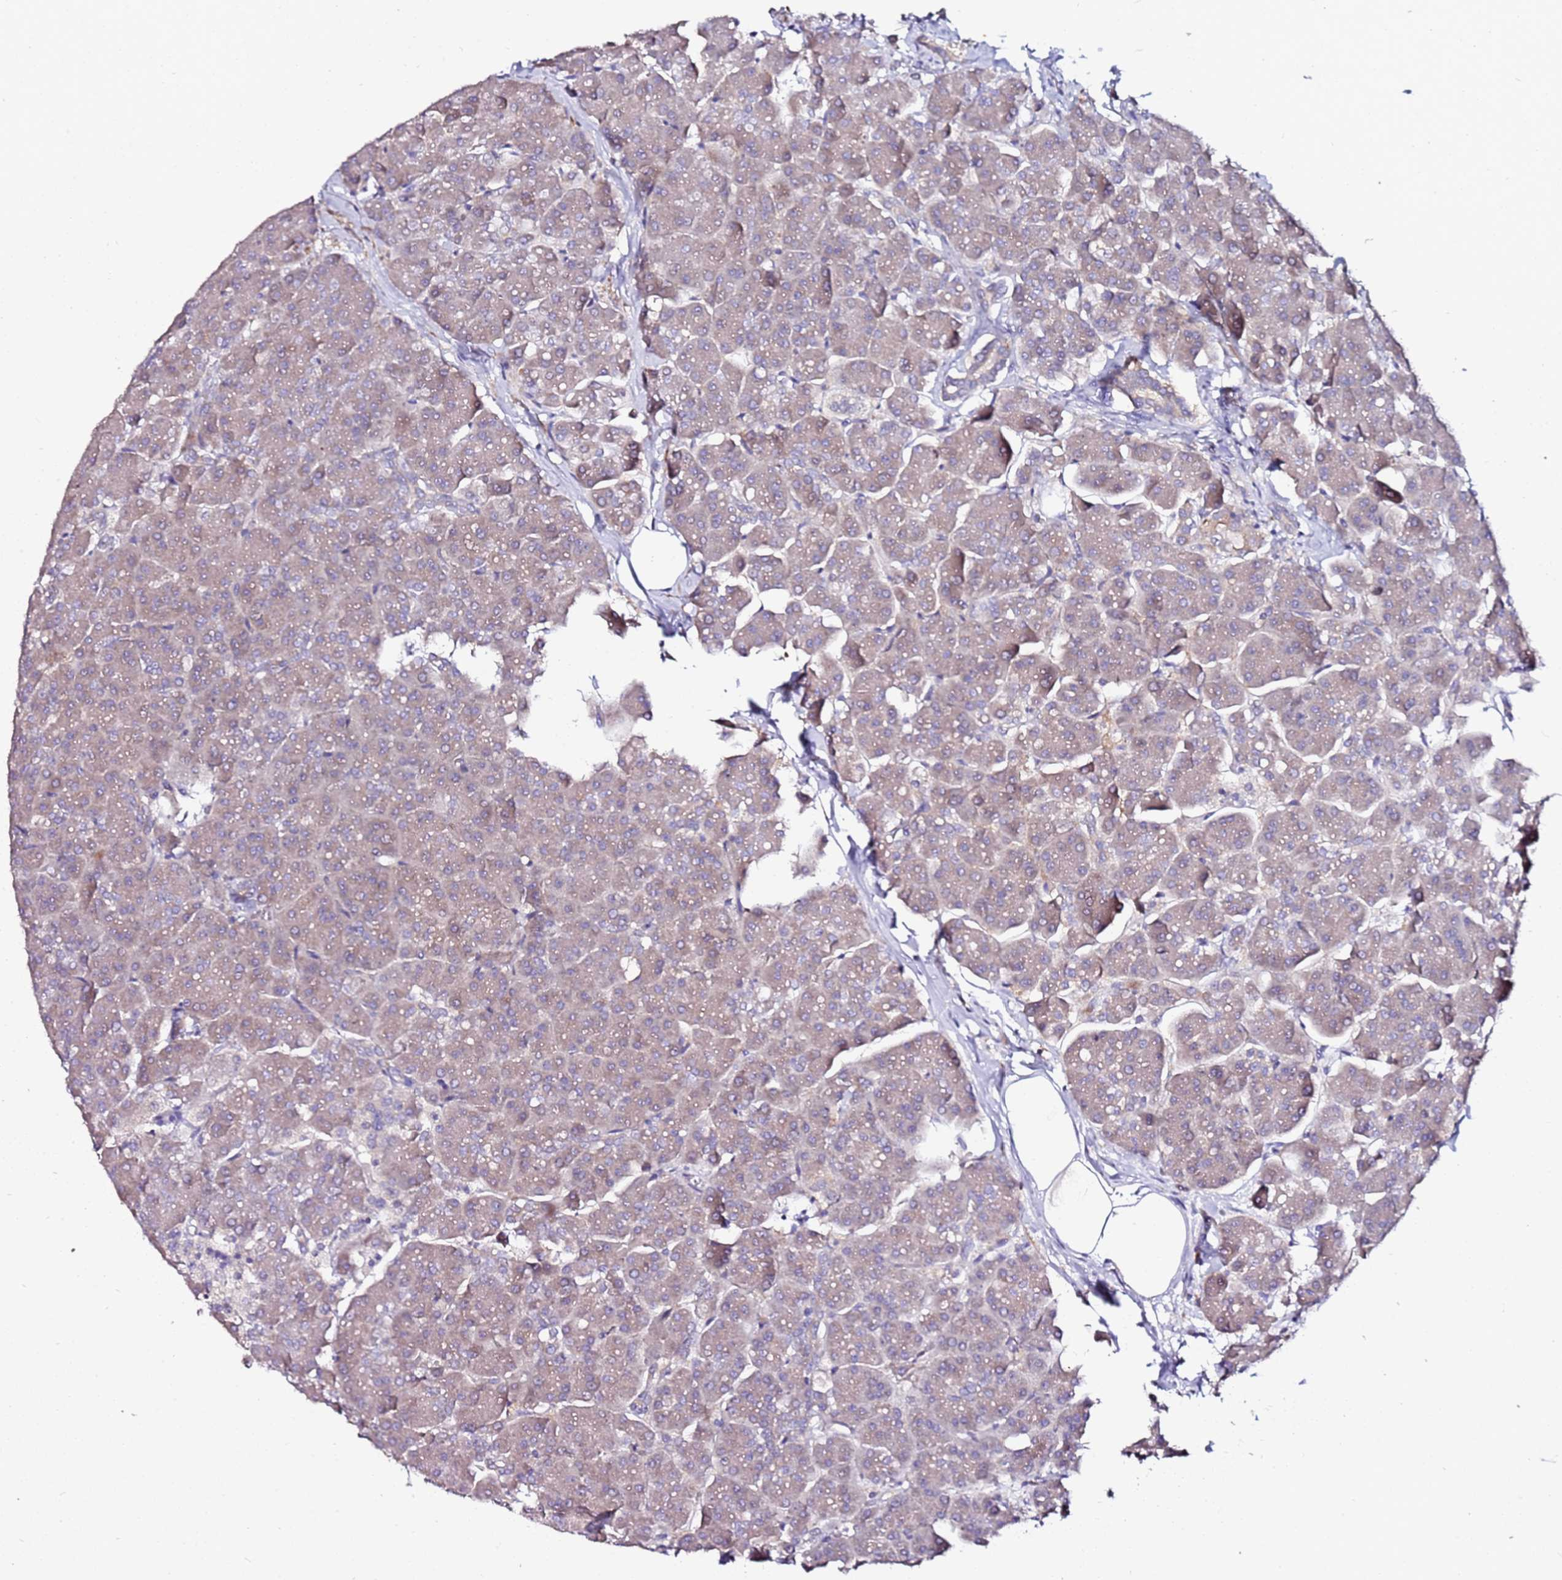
{"staining": {"intensity": "moderate", "quantity": "25%-75%", "location": "cytoplasmic/membranous"}, "tissue": "pancreas", "cell_type": "Exocrine glandular cells", "image_type": "normal", "snomed": [{"axis": "morphology", "description": "Normal tissue, NOS"}, {"axis": "topography", "description": "Pancreas"}, {"axis": "topography", "description": "Peripheral nerve tissue"}], "caption": "Immunohistochemistry (IHC) (DAB (3,3'-diaminobenzidine)) staining of benign human pancreas demonstrates moderate cytoplasmic/membranous protein positivity in approximately 25%-75% of exocrine glandular cells.", "gene": "SRRM5", "patient": {"sex": "male", "age": 54}}